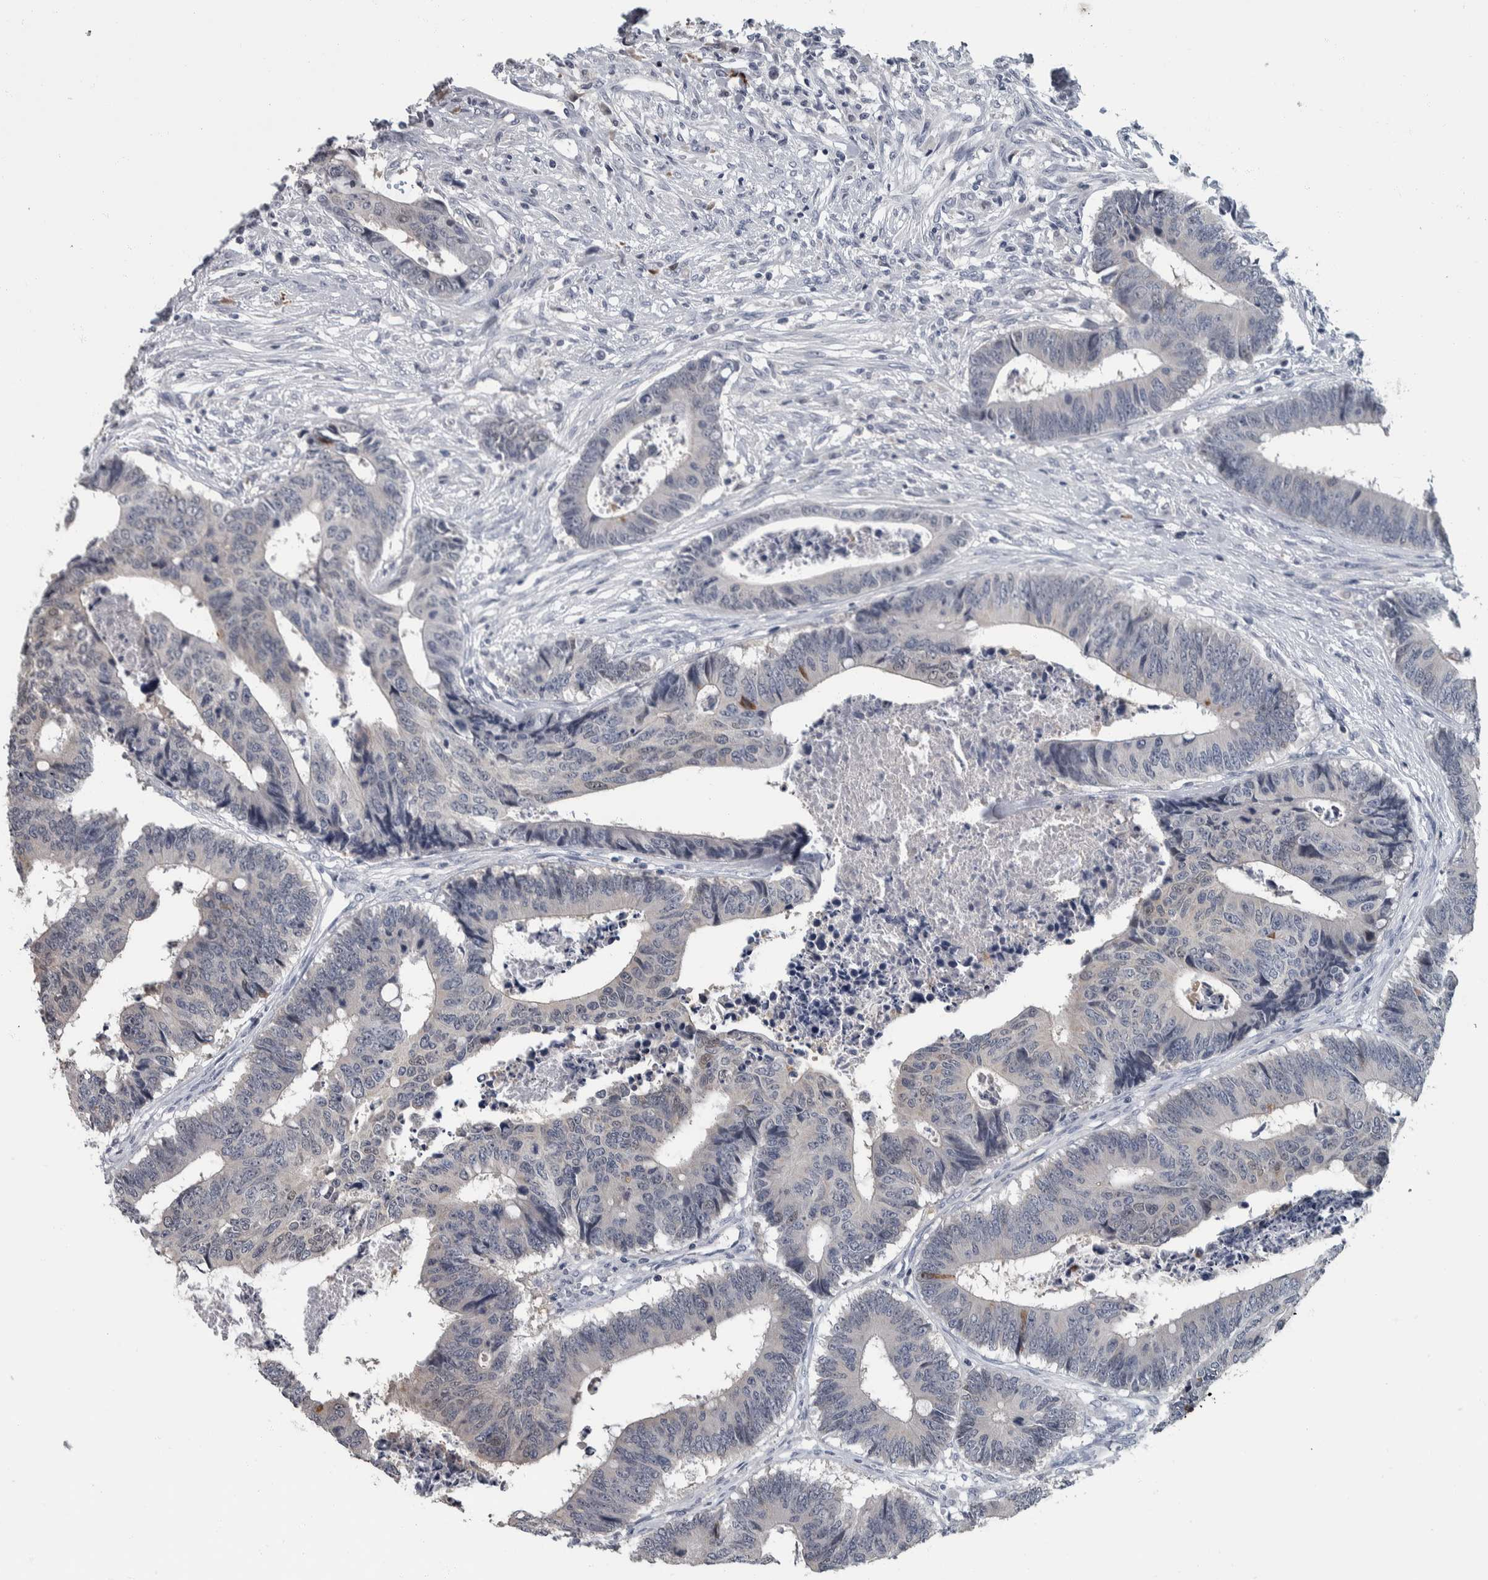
{"staining": {"intensity": "negative", "quantity": "none", "location": "none"}, "tissue": "colorectal cancer", "cell_type": "Tumor cells", "image_type": "cancer", "snomed": [{"axis": "morphology", "description": "Adenocarcinoma, NOS"}, {"axis": "topography", "description": "Rectum"}], "caption": "The photomicrograph reveals no significant staining in tumor cells of colorectal adenocarcinoma. (Brightfield microscopy of DAB immunohistochemistry (IHC) at high magnification).", "gene": "CAVIN4", "patient": {"sex": "male", "age": 84}}